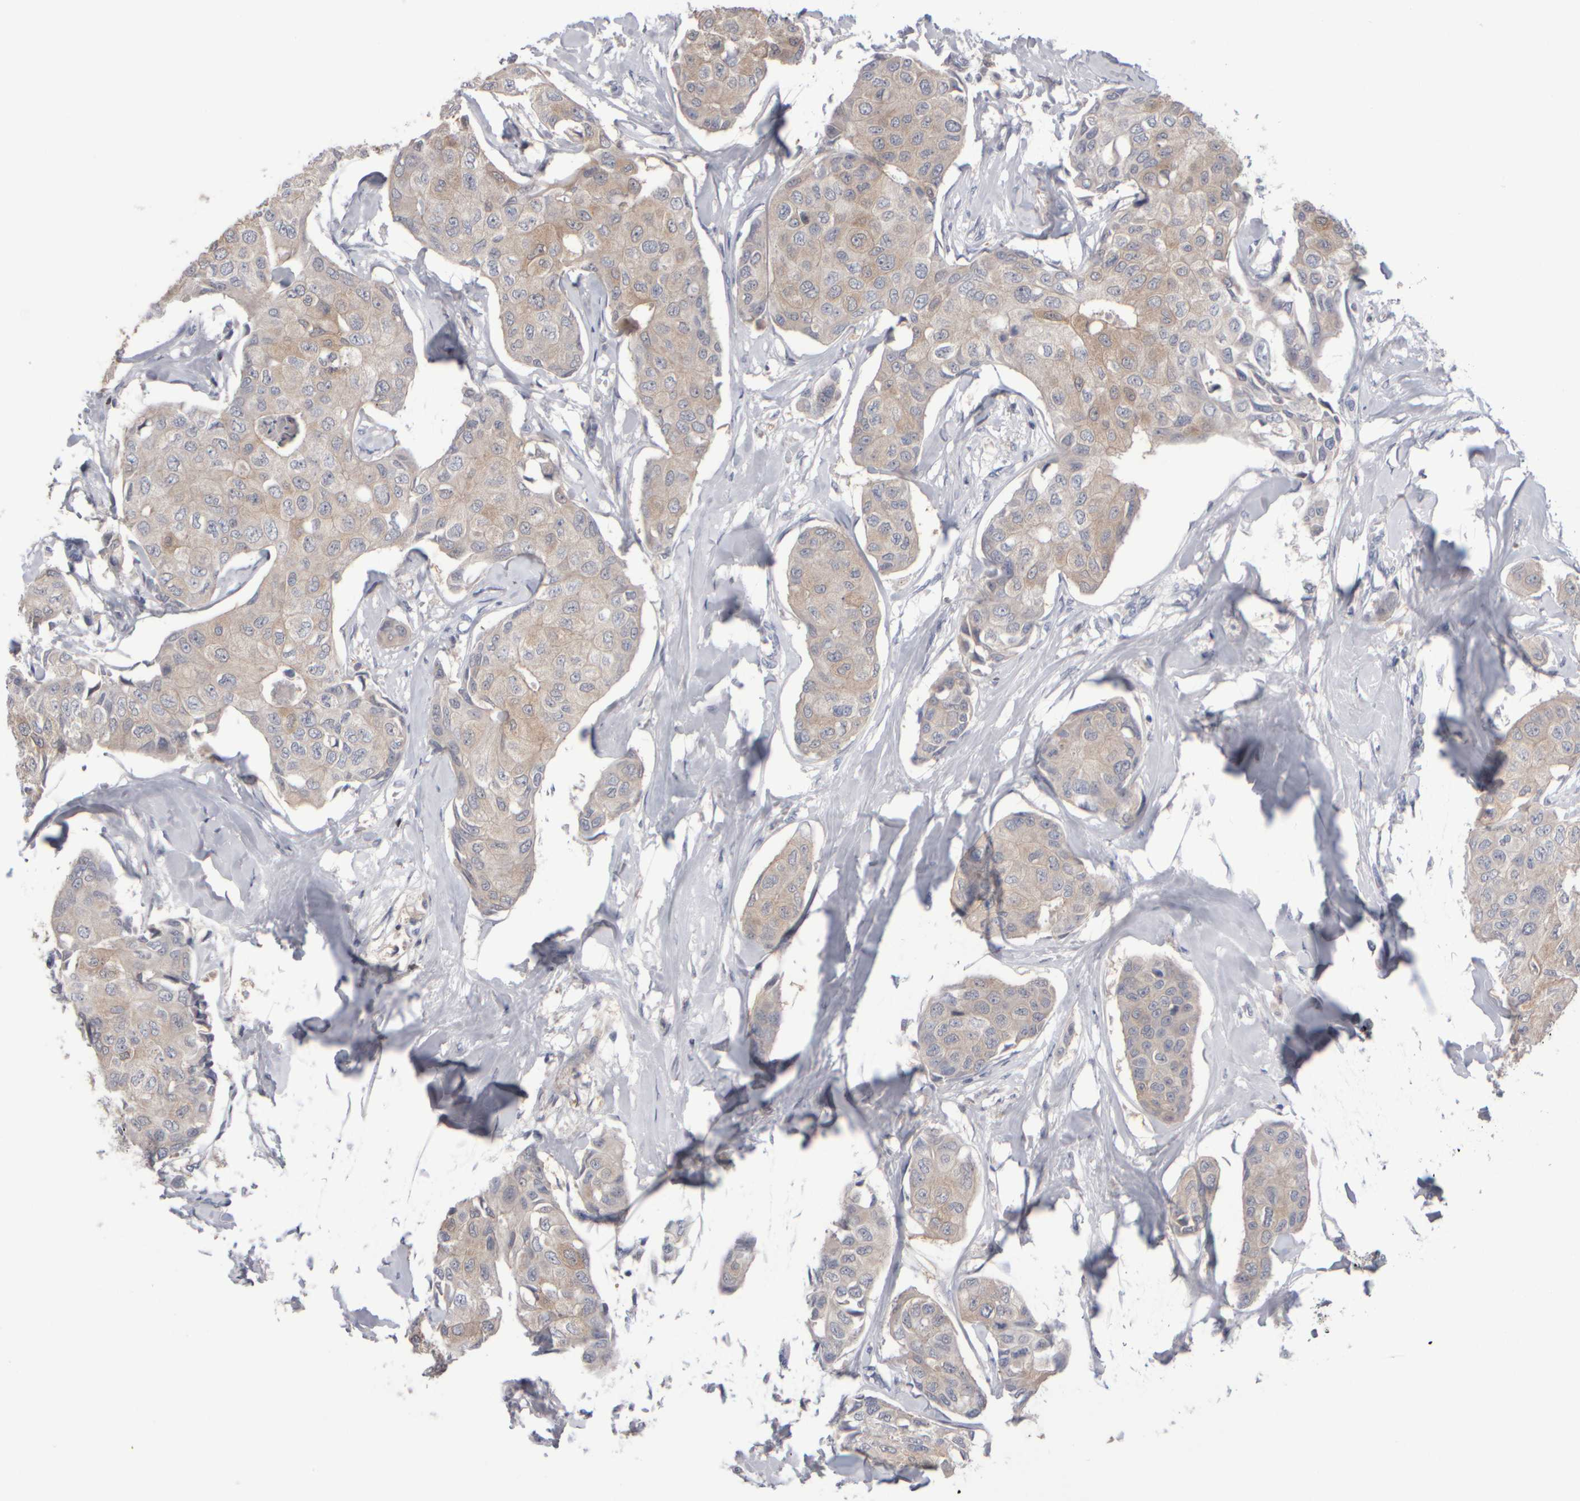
{"staining": {"intensity": "weak", "quantity": "25%-75%", "location": "cytoplasmic/membranous"}, "tissue": "breast cancer", "cell_type": "Tumor cells", "image_type": "cancer", "snomed": [{"axis": "morphology", "description": "Duct carcinoma"}, {"axis": "topography", "description": "Breast"}], "caption": "Breast infiltrating ductal carcinoma stained with a protein marker displays weak staining in tumor cells.", "gene": "EPHX2", "patient": {"sex": "female", "age": 80}}